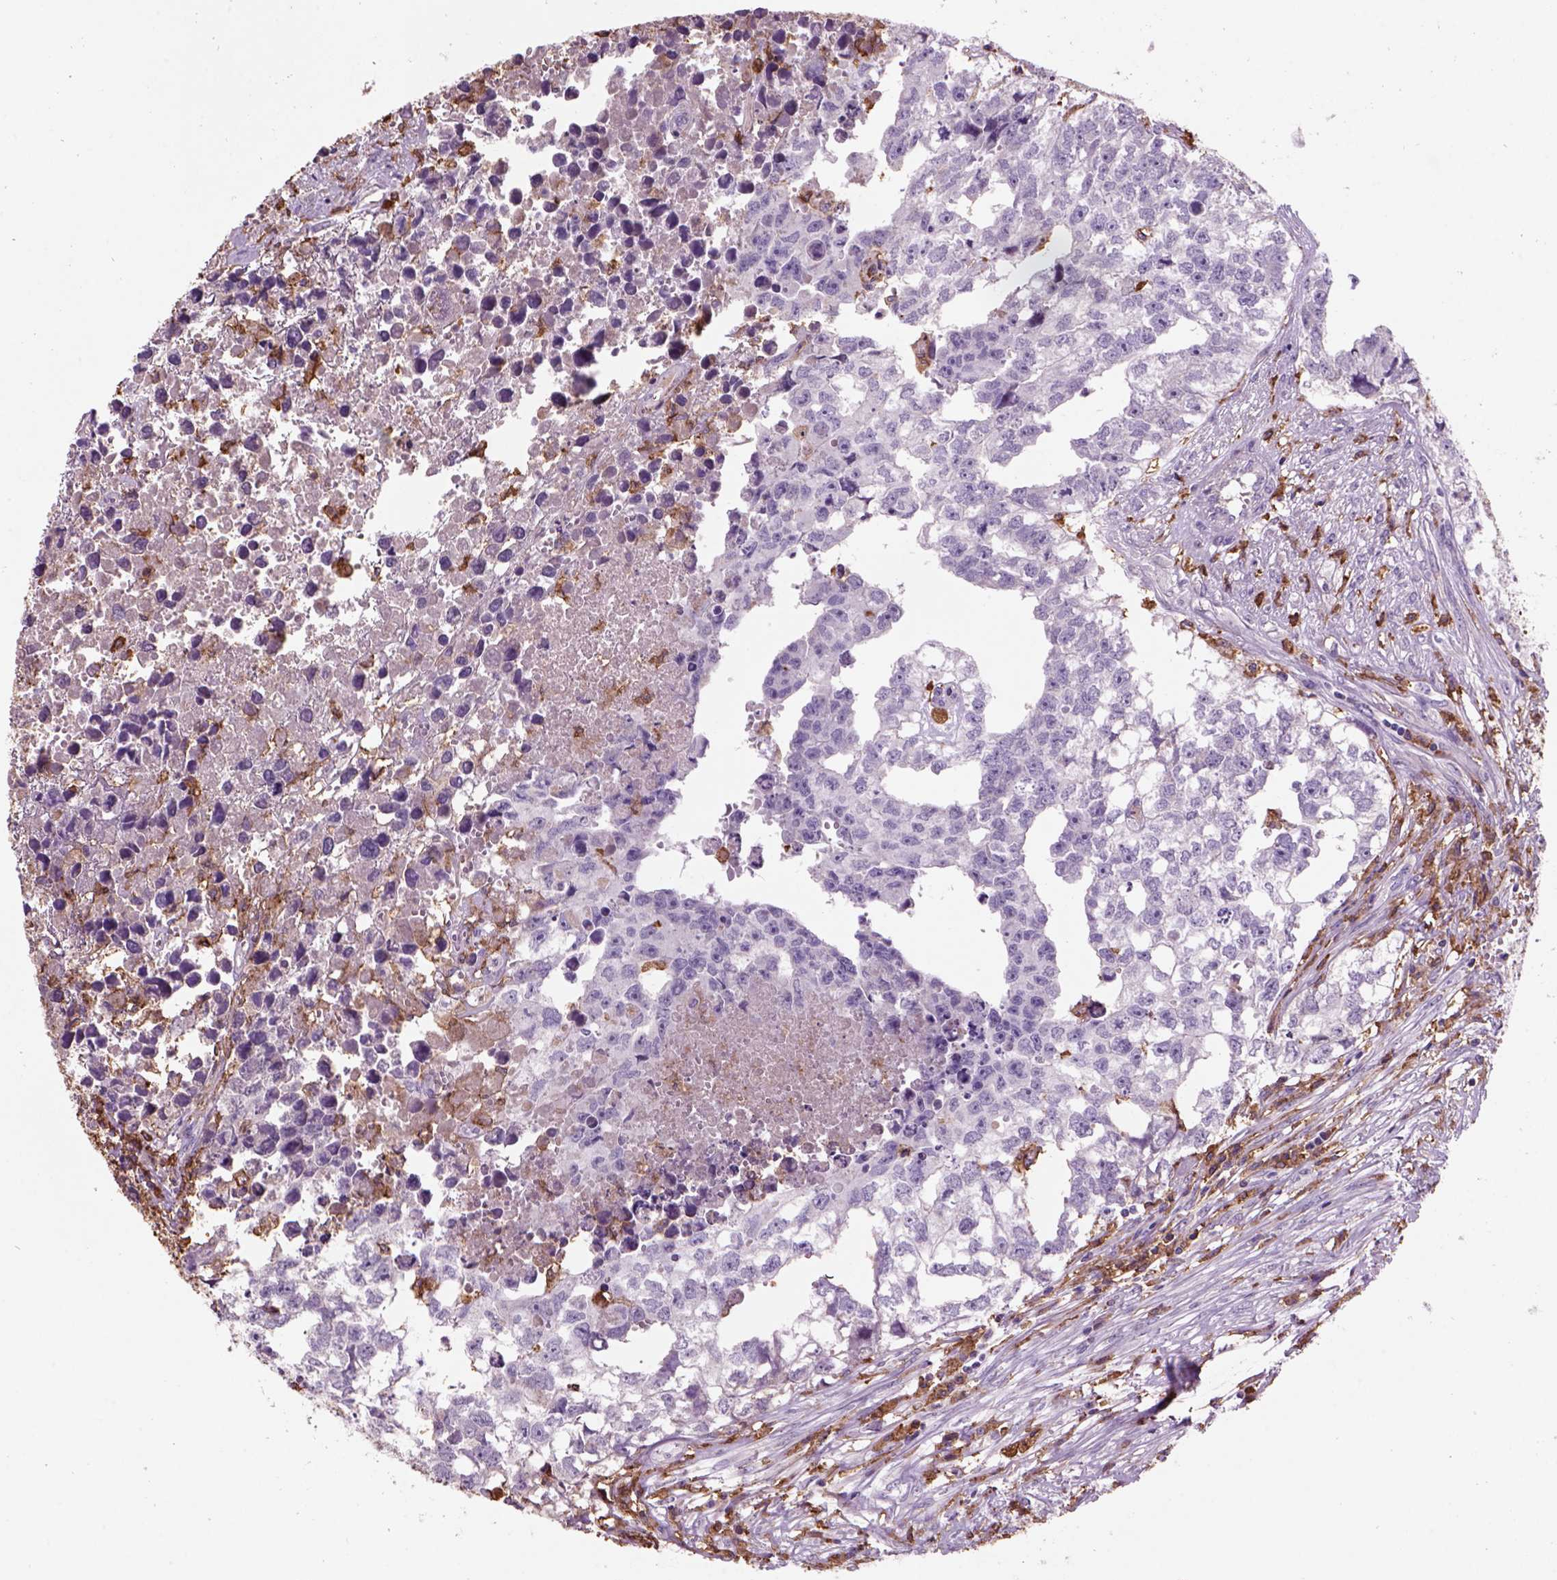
{"staining": {"intensity": "negative", "quantity": "none", "location": "none"}, "tissue": "testis cancer", "cell_type": "Tumor cells", "image_type": "cancer", "snomed": [{"axis": "morphology", "description": "Carcinoma, Embryonal, NOS"}, {"axis": "morphology", "description": "Teratoma, malignant, NOS"}, {"axis": "topography", "description": "Testis"}], "caption": "Image shows no protein staining in tumor cells of testis cancer (embryonal carcinoma) tissue.", "gene": "CD14", "patient": {"sex": "male", "age": 44}}